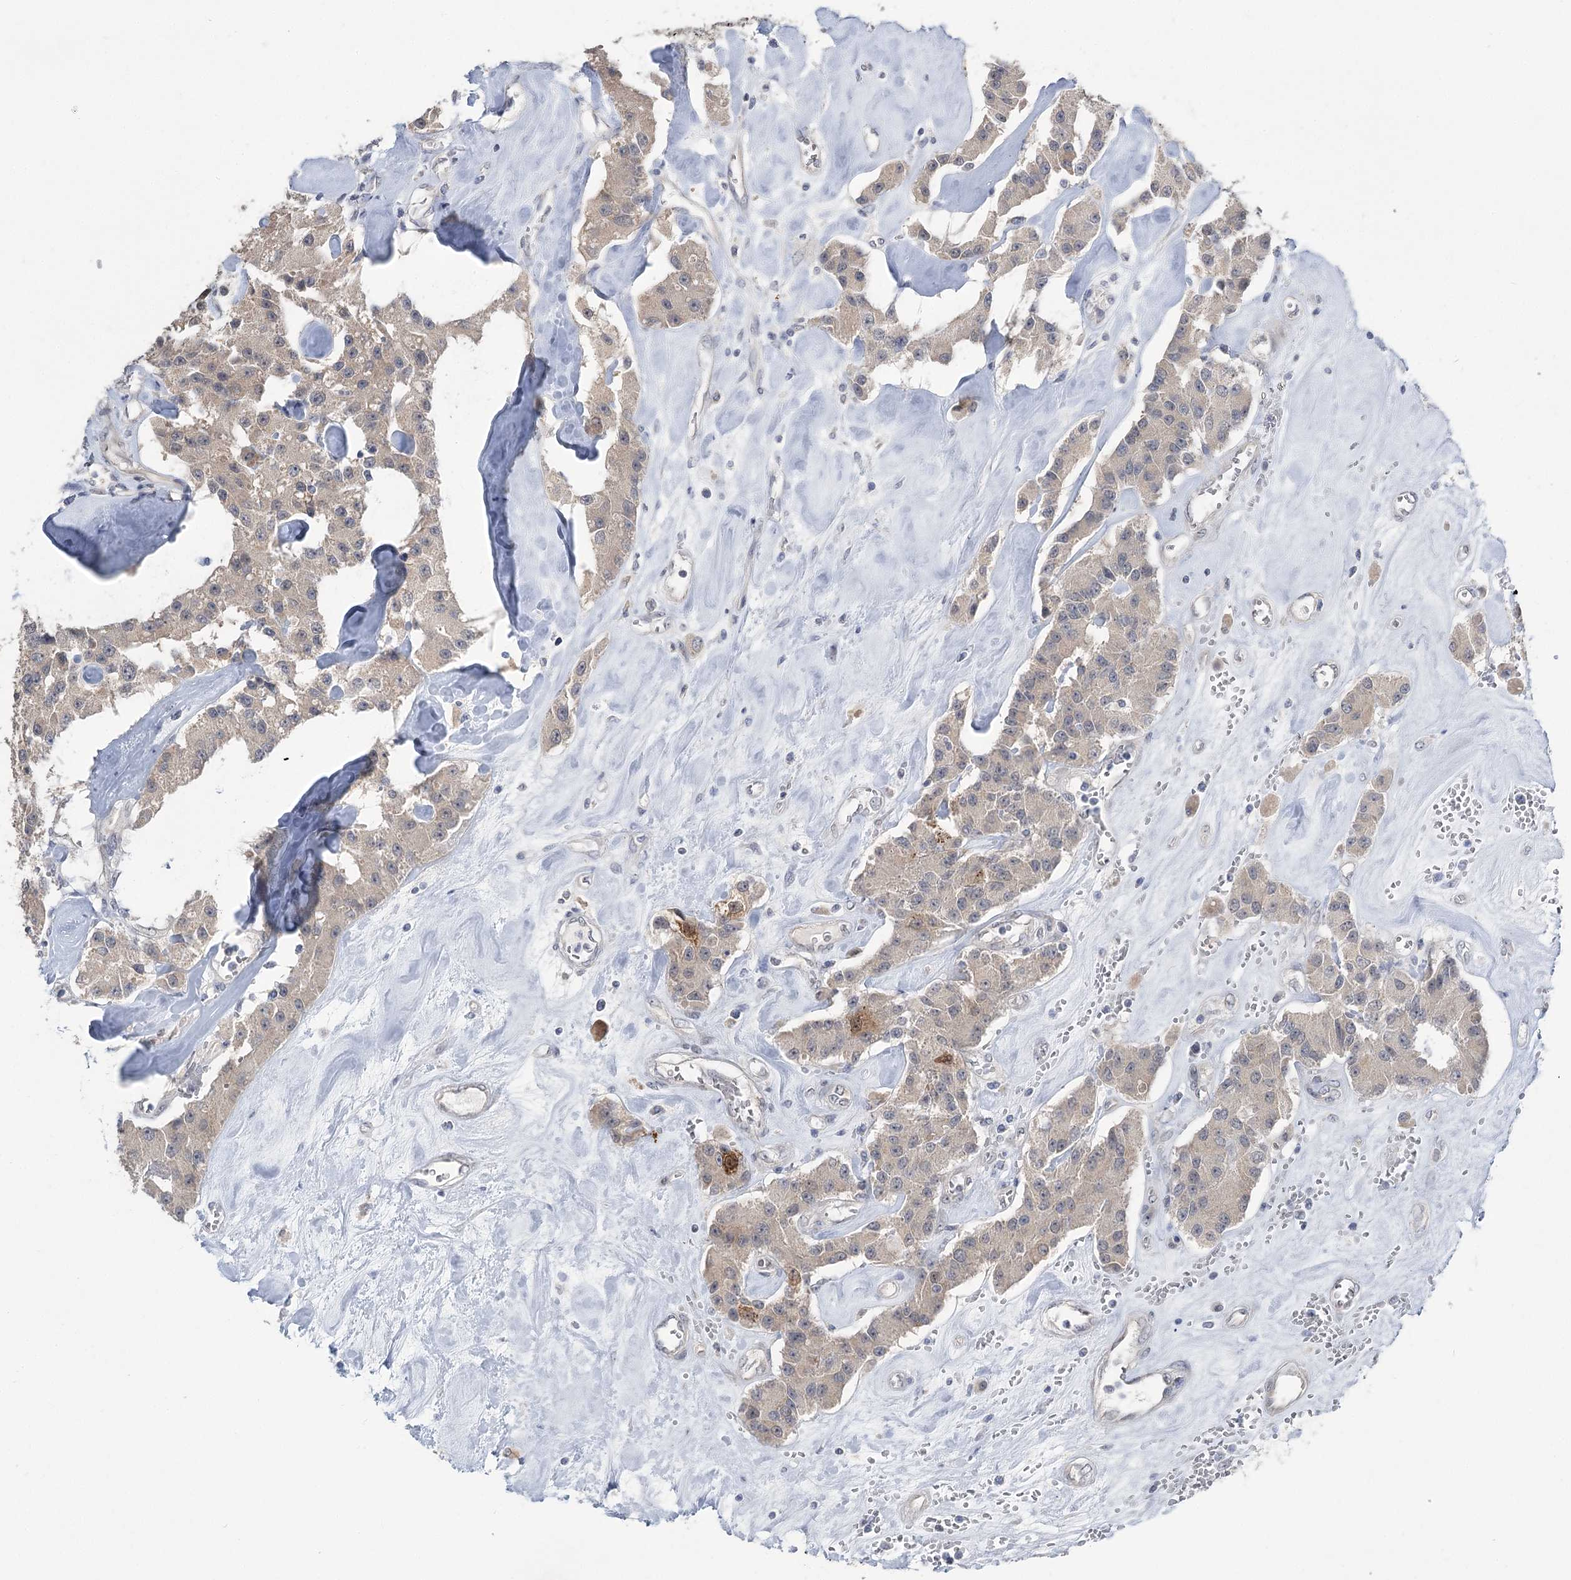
{"staining": {"intensity": "negative", "quantity": "none", "location": "none"}, "tissue": "carcinoid", "cell_type": "Tumor cells", "image_type": "cancer", "snomed": [{"axis": "morphology", "description": "Carcinoid, malignant, NOS"}, {"axis": "topography", "description": "Pancreas"}], "caption": "Carcinoid (malignant) was stained to show a protein in brown. There is no significant positivity in tumor cells.", "gene": "PHYHIPL", "patient": {"sex": "male", "age": 41}}